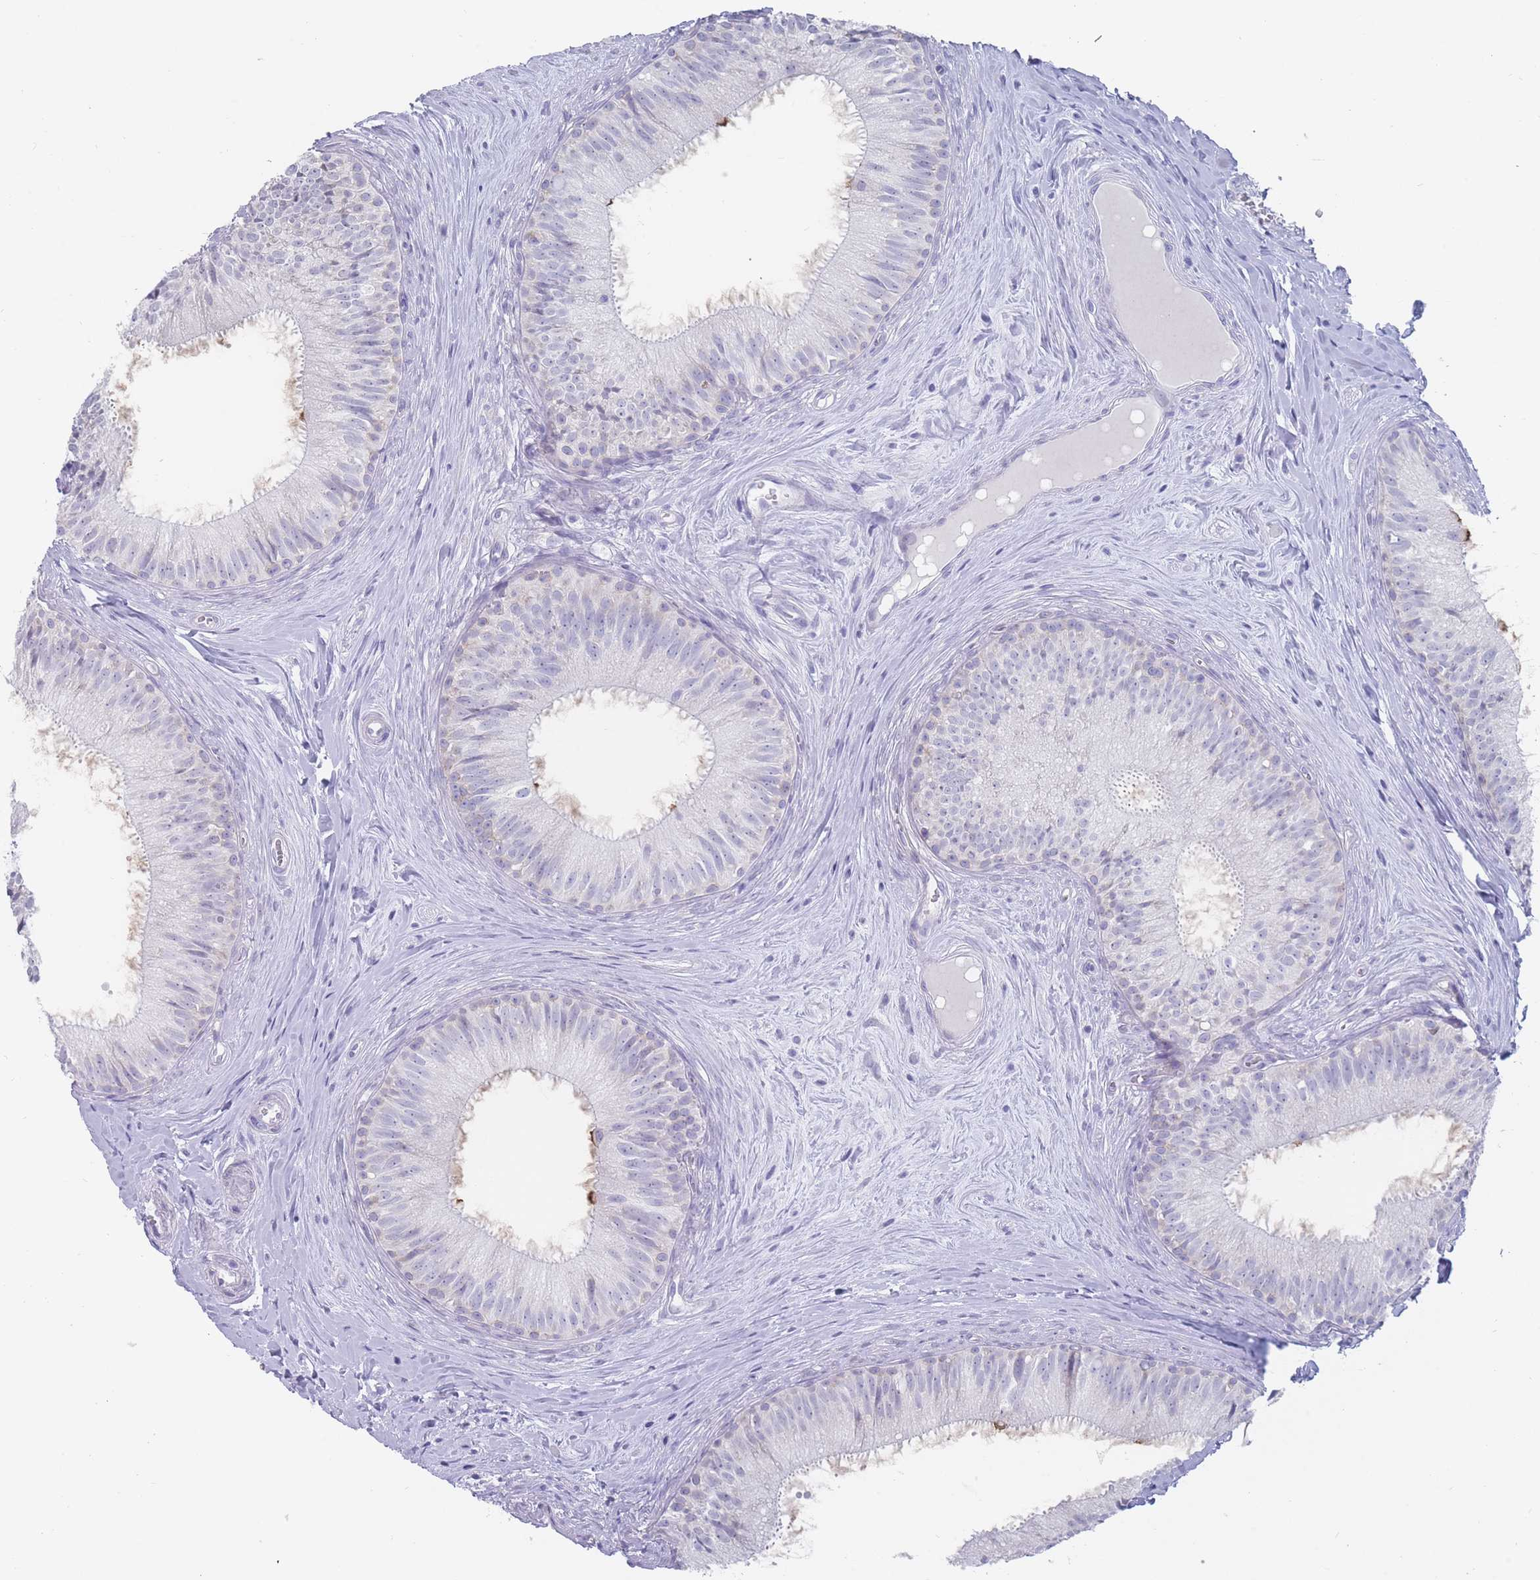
{"staining": {"intensity": "negative", "quantity": "none", "location": "none"}, "tissue": "epididymis", "cell_type": "Glandular cells", "image_type": "normal", "snomed": [{"axis": "morphology", "description": "Normal tissue, NOS"}, {"axis": "topography", "description": "Epididymis"}], "caption": "Micrograph shows no significant protein expression in glandular cells of normal epididymis.", "gene": "PIGU", "patient": {"sex": "male", "age": 34}}